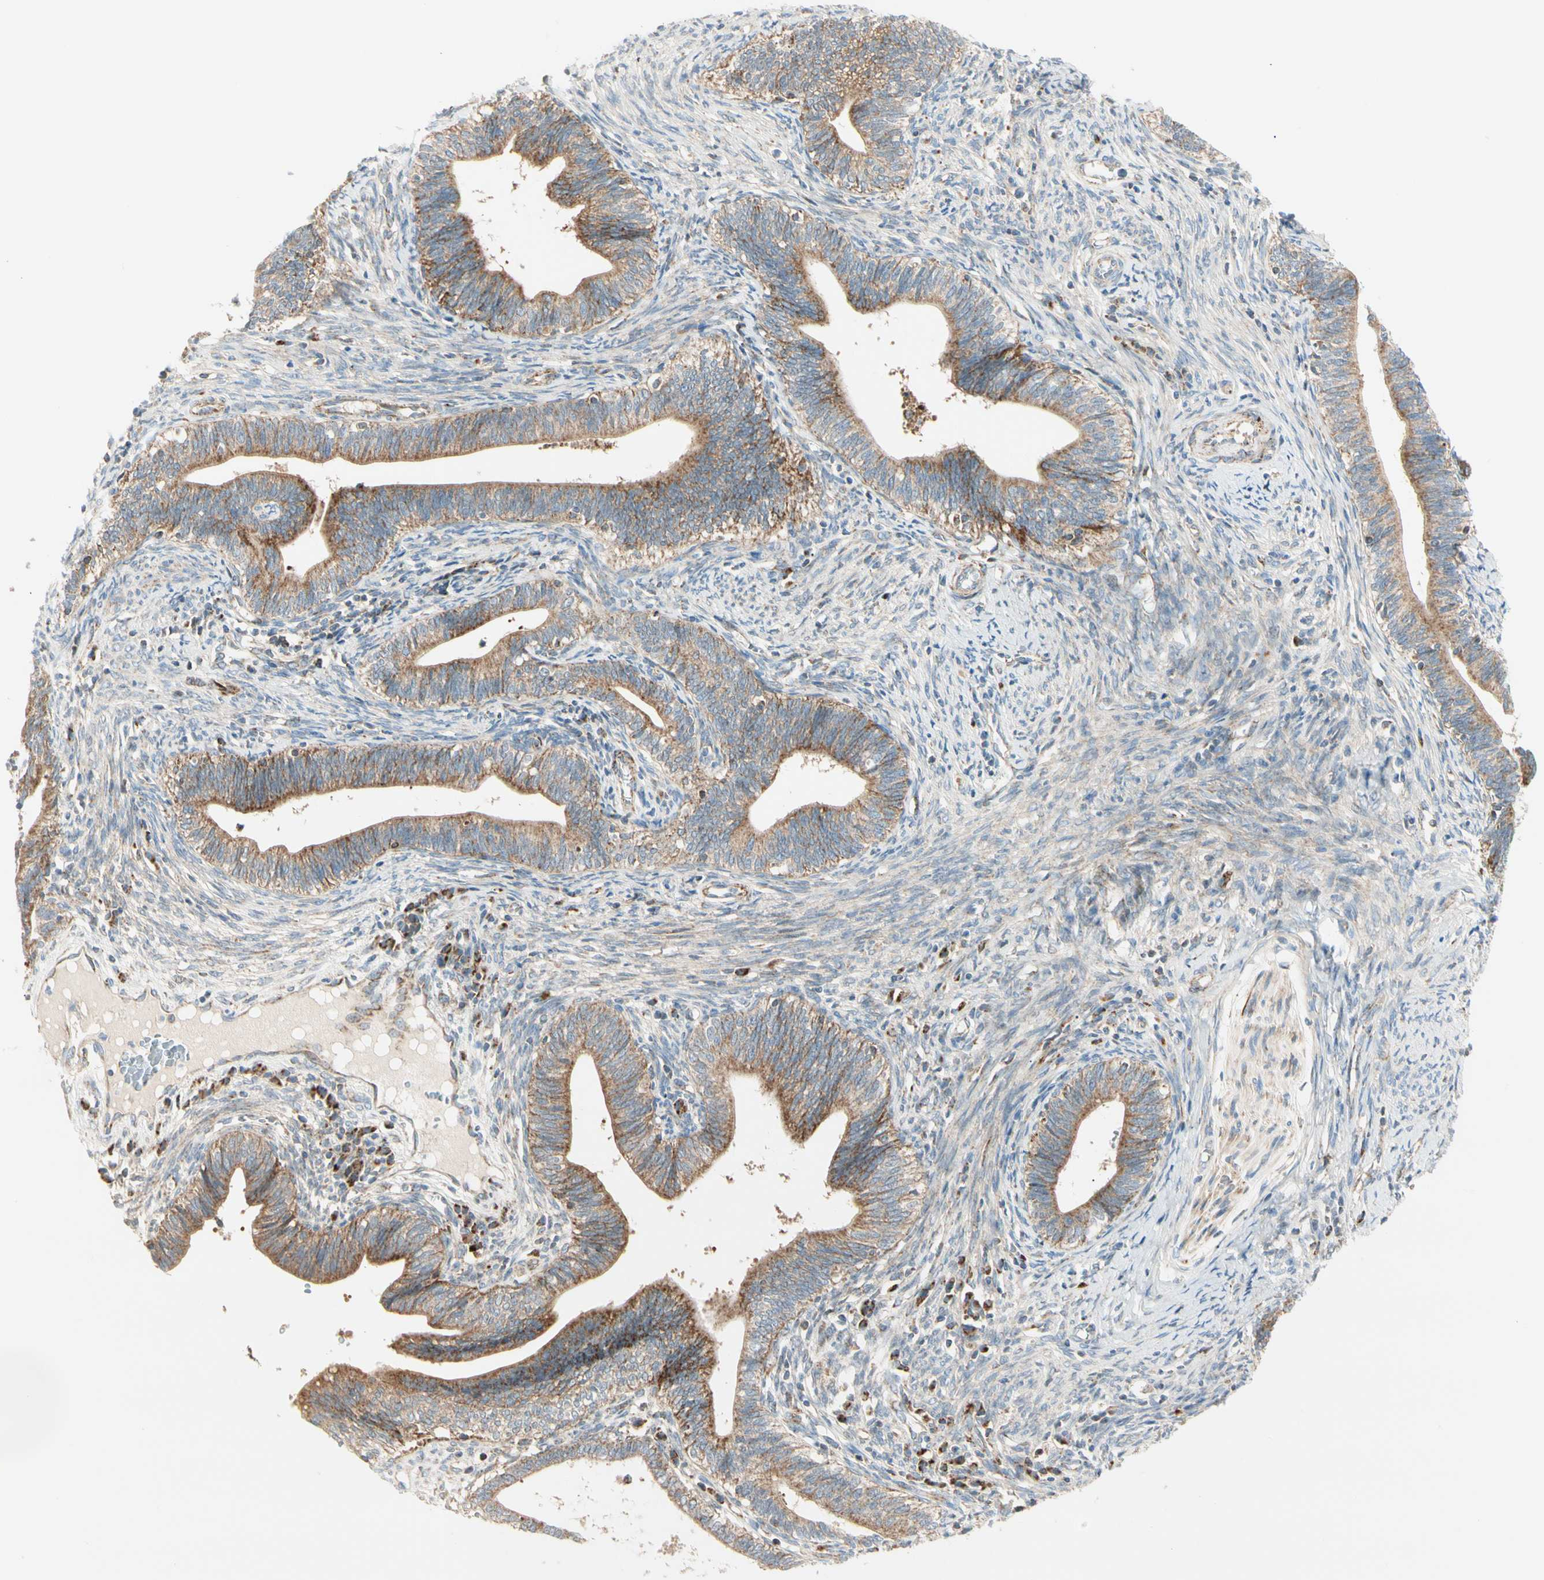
{"staining": {"intensity": "moderate", "quantity": ">75%", "location": "cytoplasmic/membranous"}, "tissue": "cervical cancer", "cell_type": "Tumor cells", "image_type": "cancer", "snomed": [{"axis": "morphology", "description": "Adenocarcinoma, NOS"}, {"axis": "topography", "description": "Cervix"}], "caption": "Brown immunohistochemical staining in human adenocarcinoma (cervical) shows moderate cytoplasmic/membranous expression in about >75% of tumor cells. Immunohistochemistry (ihc) stains the protein in brown and the nuclei are stained blue.", "gene": "TBC1D10A", "patient": {"sex": "female", "age": 44}}